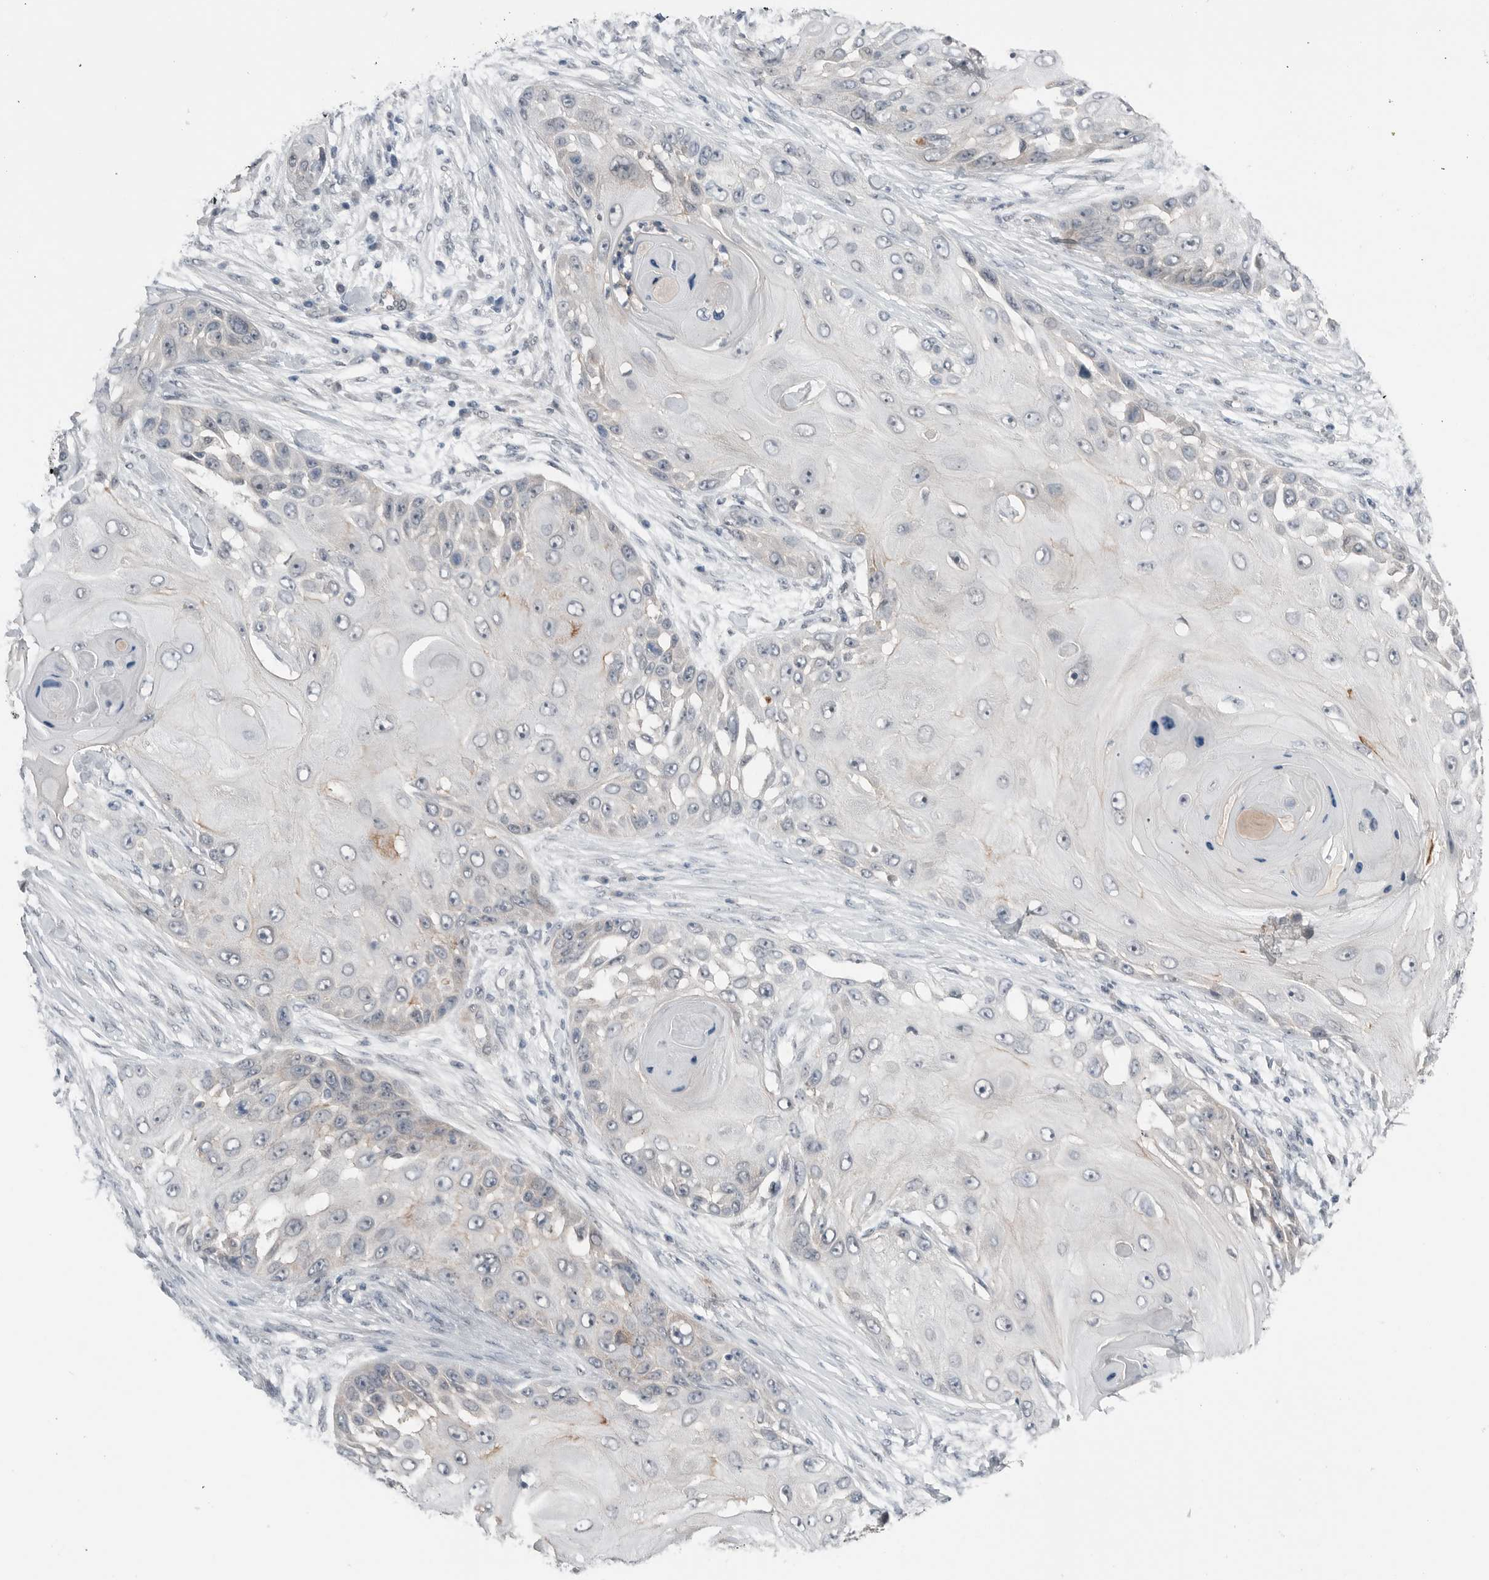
{"staining": {"intensity": "negative", "quantity": "none", "location": "none"}, "tissue": "skin cancer", "cell_type": "Tumor cells", "image_type": "cancer", "snomed": [{"axis": "morphology", "description": "Squamous cell carcinoma, NOS"}, {"axis": "topography", "description": "Skin"}], "caption": "The micrograph exhibits no significant staining in tumor cells of skin cancer. (DAB IHC, high magnification).", "gene": "NTAQ1", "patient": {"sex": "female", "age": 44}}